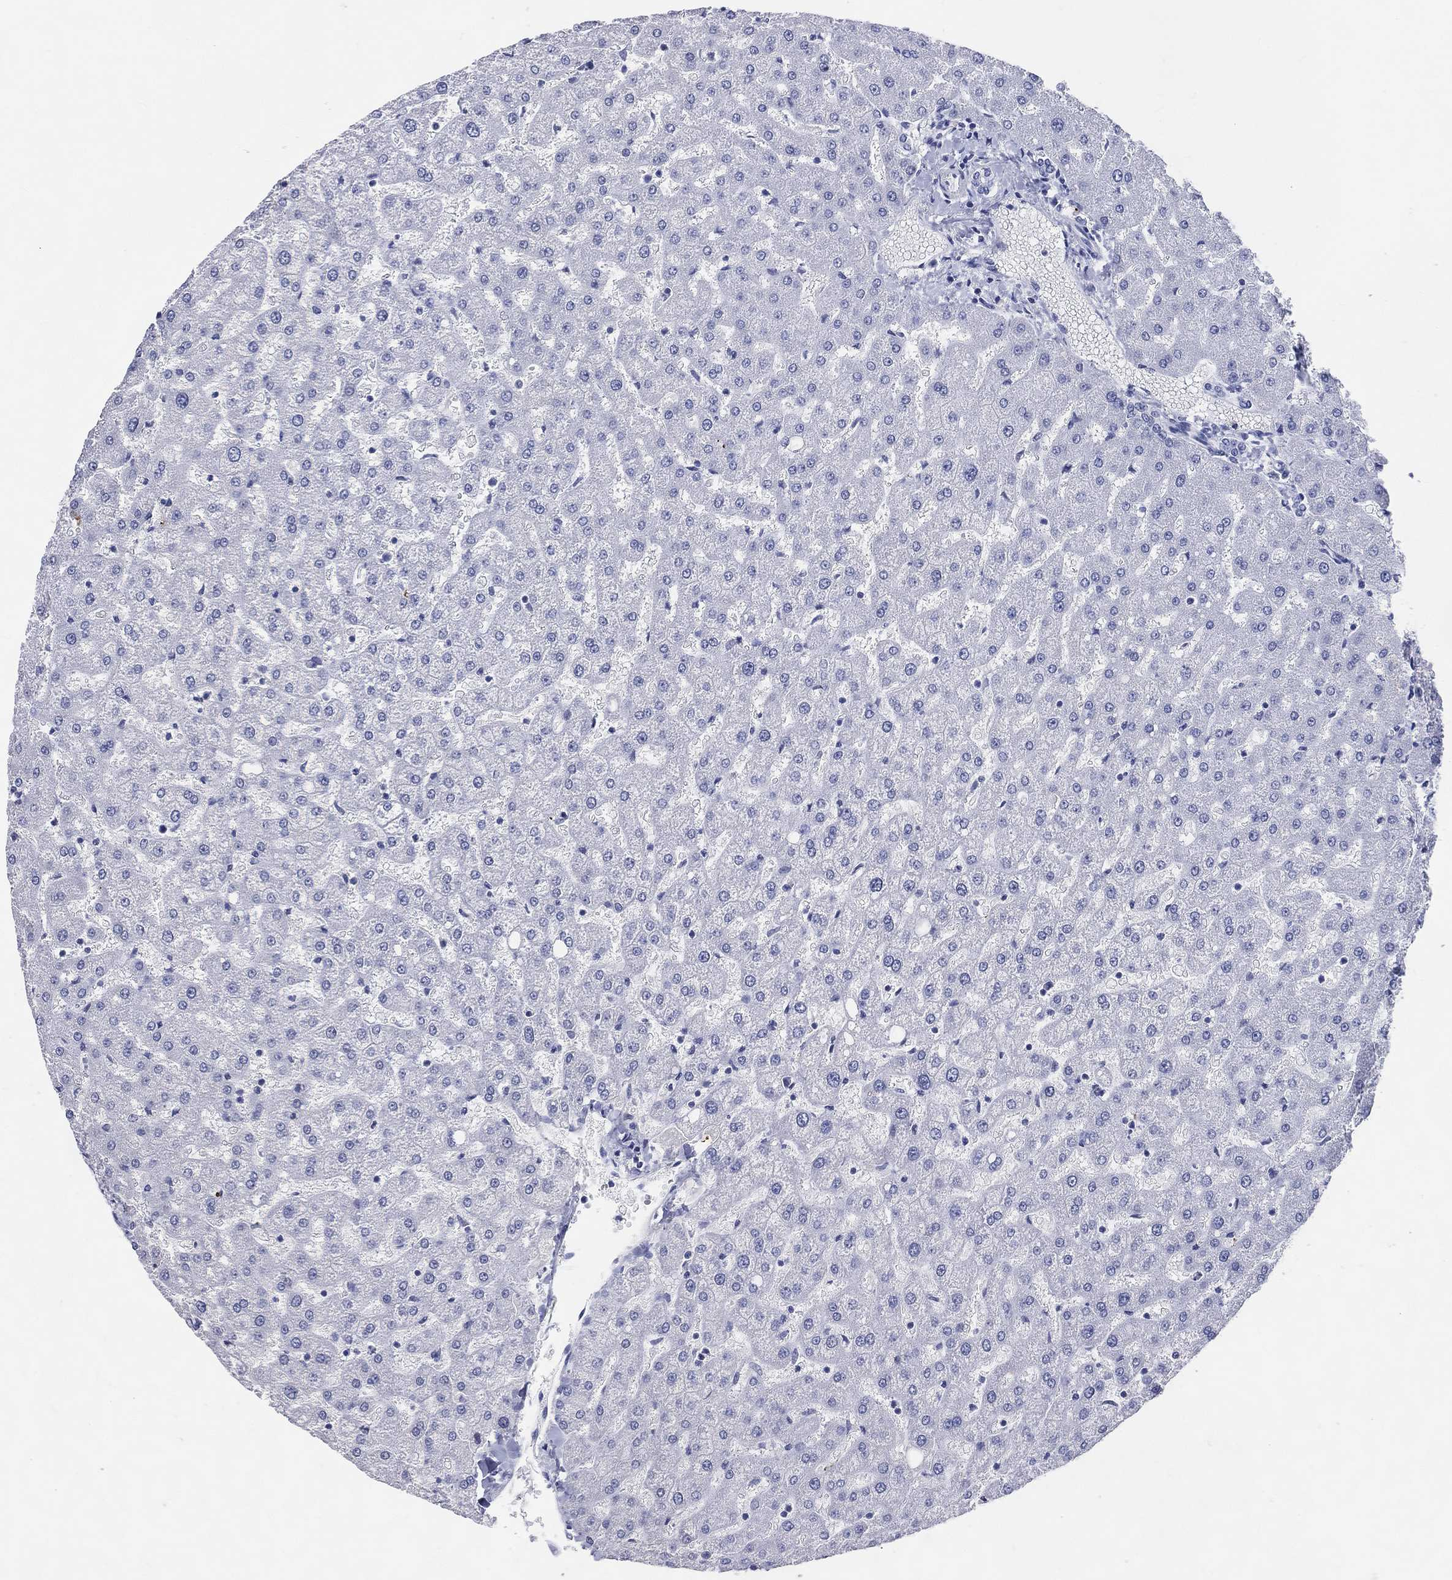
{"staining": {"intensity": "negative", "quantity": "none", "location": "none"}, "tissue": "liver", "cell_type": "Cholangiocytes", "image_type": "normal", "snomed": [{"axis": "morphology", "description": "Normal tissue, NOS"}, {"axis": "topography", "description": "Liver"}], "caption": "Immunohistochemistry (IHC) photomicrograph of benign human liver stained for a protein (brown), which demonstrates no expression in cholangiocytes. The staining was performed using DAB to visualize the protein expression in brown, while the nuclei were stained in blue with hematoxylin (Magnification: 20x).", "gene": "CFAP58", "patient": {"sex": "female", "age": 50}}